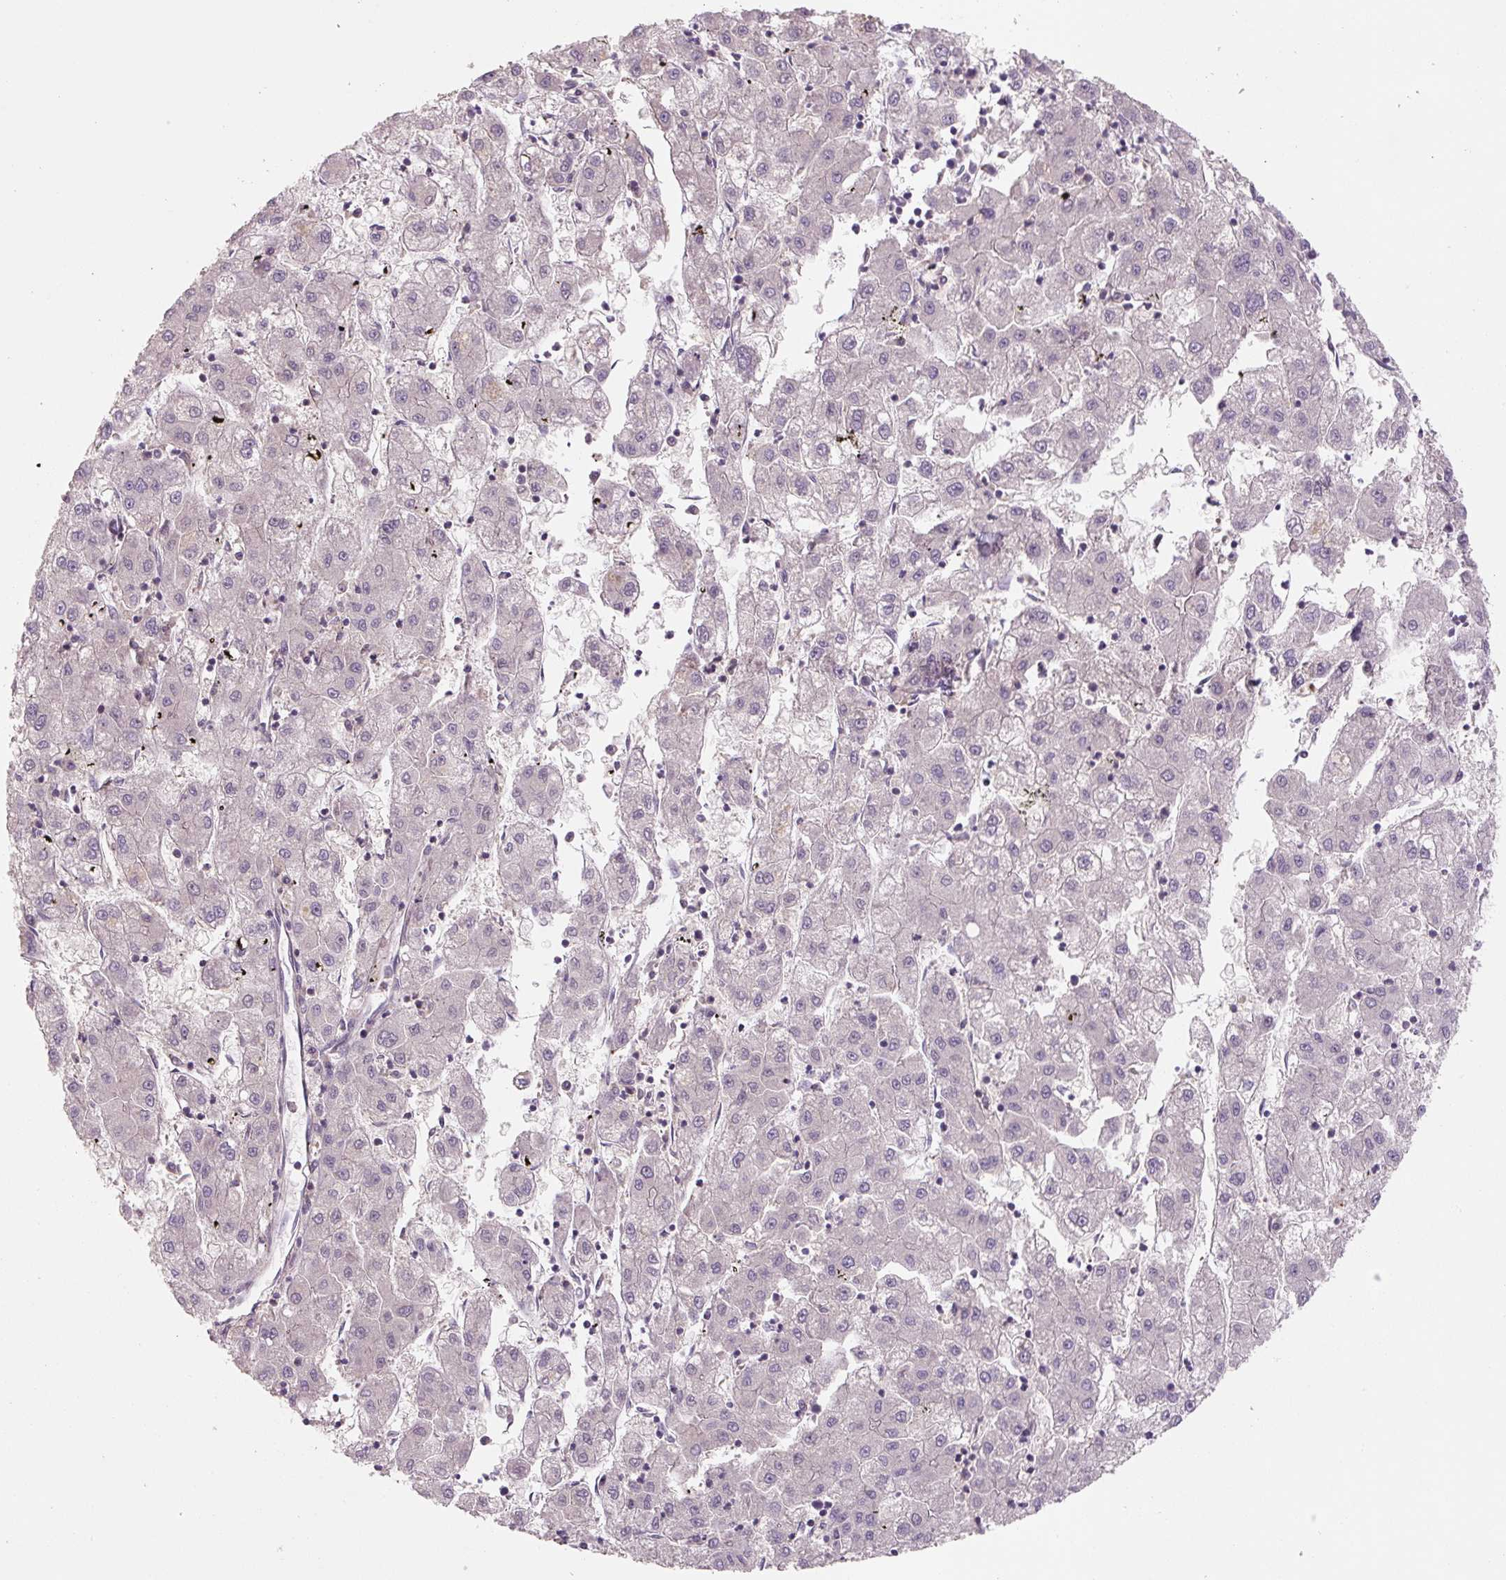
{"staining": {"intensity": "negative", "quantity": "none", "location": "none"}, "tissue": "liver cancer", "cell_type": "Tumor cells", "image_type": "cancer", "snomed": [{"axis": "morphology", "description": "Carcinoma, Hepatocellular, NOS"}, {"axis": "topography", "description": "Liver"}], "caption": "Tumor cells show no significant protein staining in liver cancer.", "gene": "C2orf73", "patient": {"sex": "male", "age": 72}}